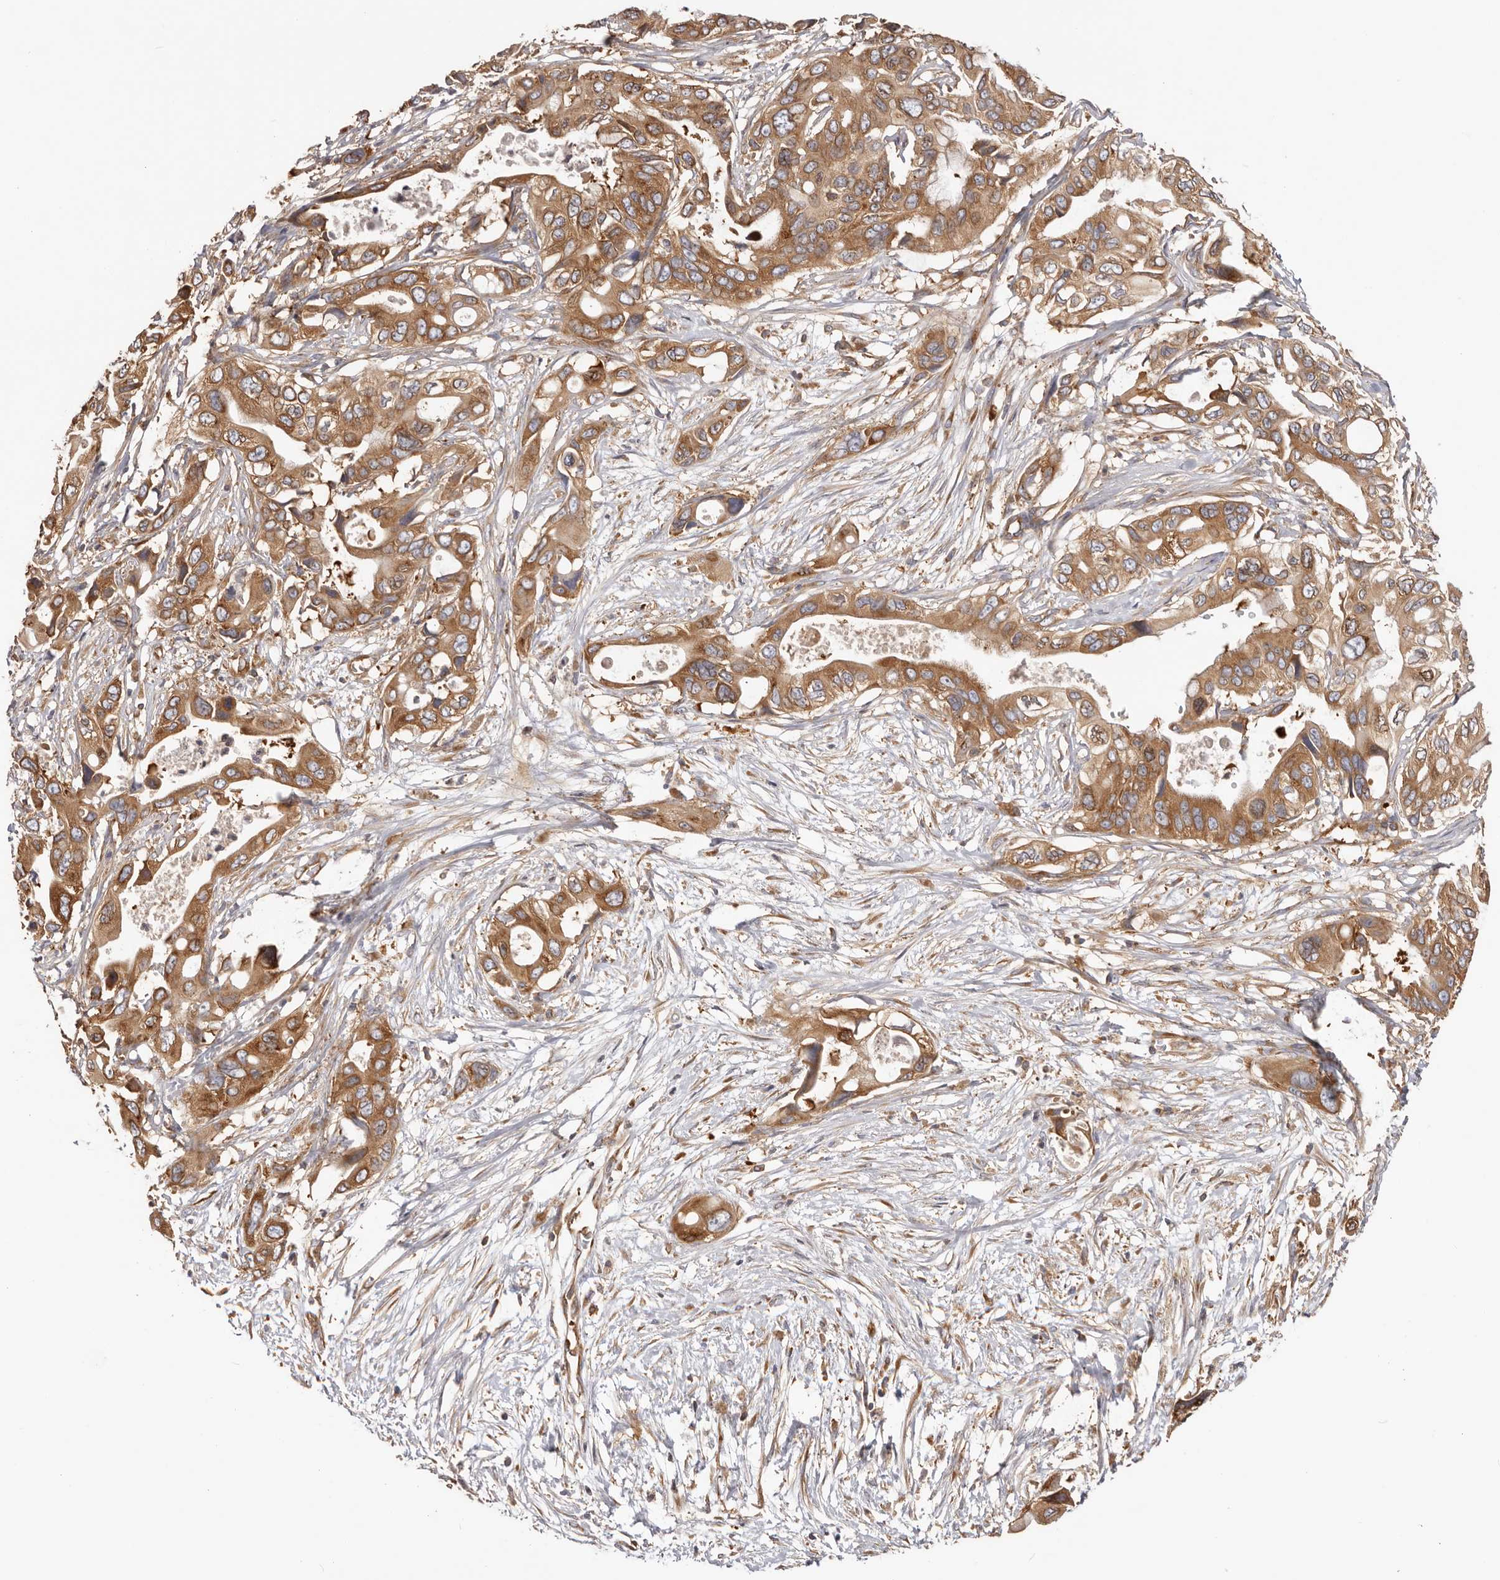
{"staining": {"intensity": "strong", "quantity": ">75%", "location": "cytoplasmic/membranous"}, "tissue": "pancreatic cancer", "cell_type": "Tumor cells", "image_type": "cancer", "snomed": [{"axis": "morphology", "description": "Adenocarcinoma, NOS"}, {"axis": "topography", "description": "Pancreas"}], "caption": "An immunohistochemistry (IHC) photomicrograph of tumor tissue is shown. Protein staining in brown labels strong cytoplasmic/membranous positivity in adenocarcinoma (pancreatic) within tumor cells. (DAB IHC with brightfield microscopy, high magnification).", "gene": "EPRS1", "patient": {"sex": "male", "age": 66}}